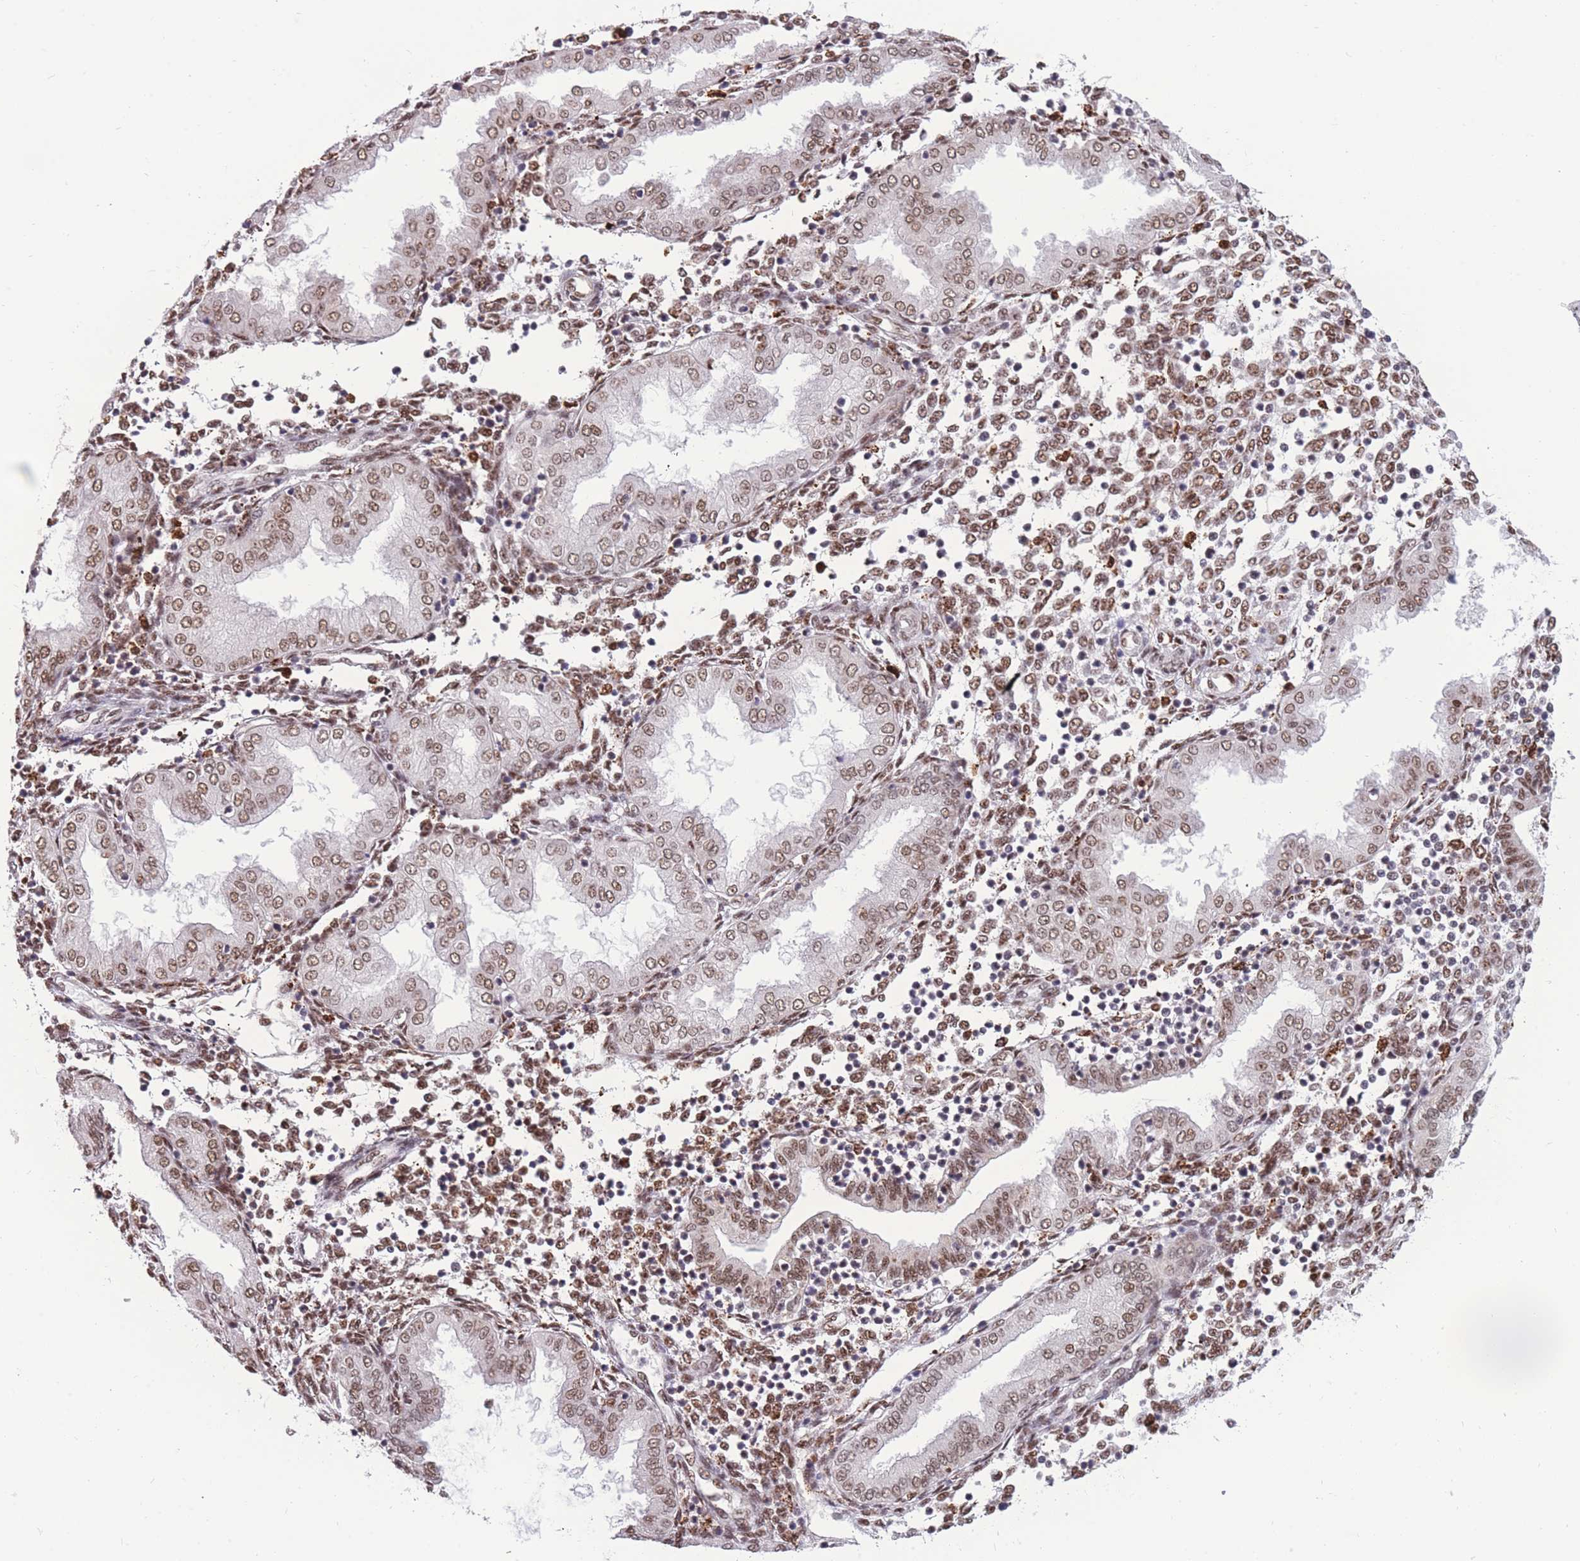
{"staining": {"intensity": "moderate", "quantity": ">75%", "location": "nuclear"}, "tissue": "endometrium", "cell_type": "Cells in endometrial stroma", "image_type": "normal", "snomed": [{"axis": "morphology", "description": "Normal tissue, NOS"}, {"axis": "topography", "description": "Endometrium"}], "caption": "The histopathology image shows immunohistochemical staining of unremarkable endometrium. There is moderate nuclear positivity is appreciated in approximately >75% of cells in endometrial stroma.", "gene": "PRPF19", "patient": {"sex": "female", "age": 53}}